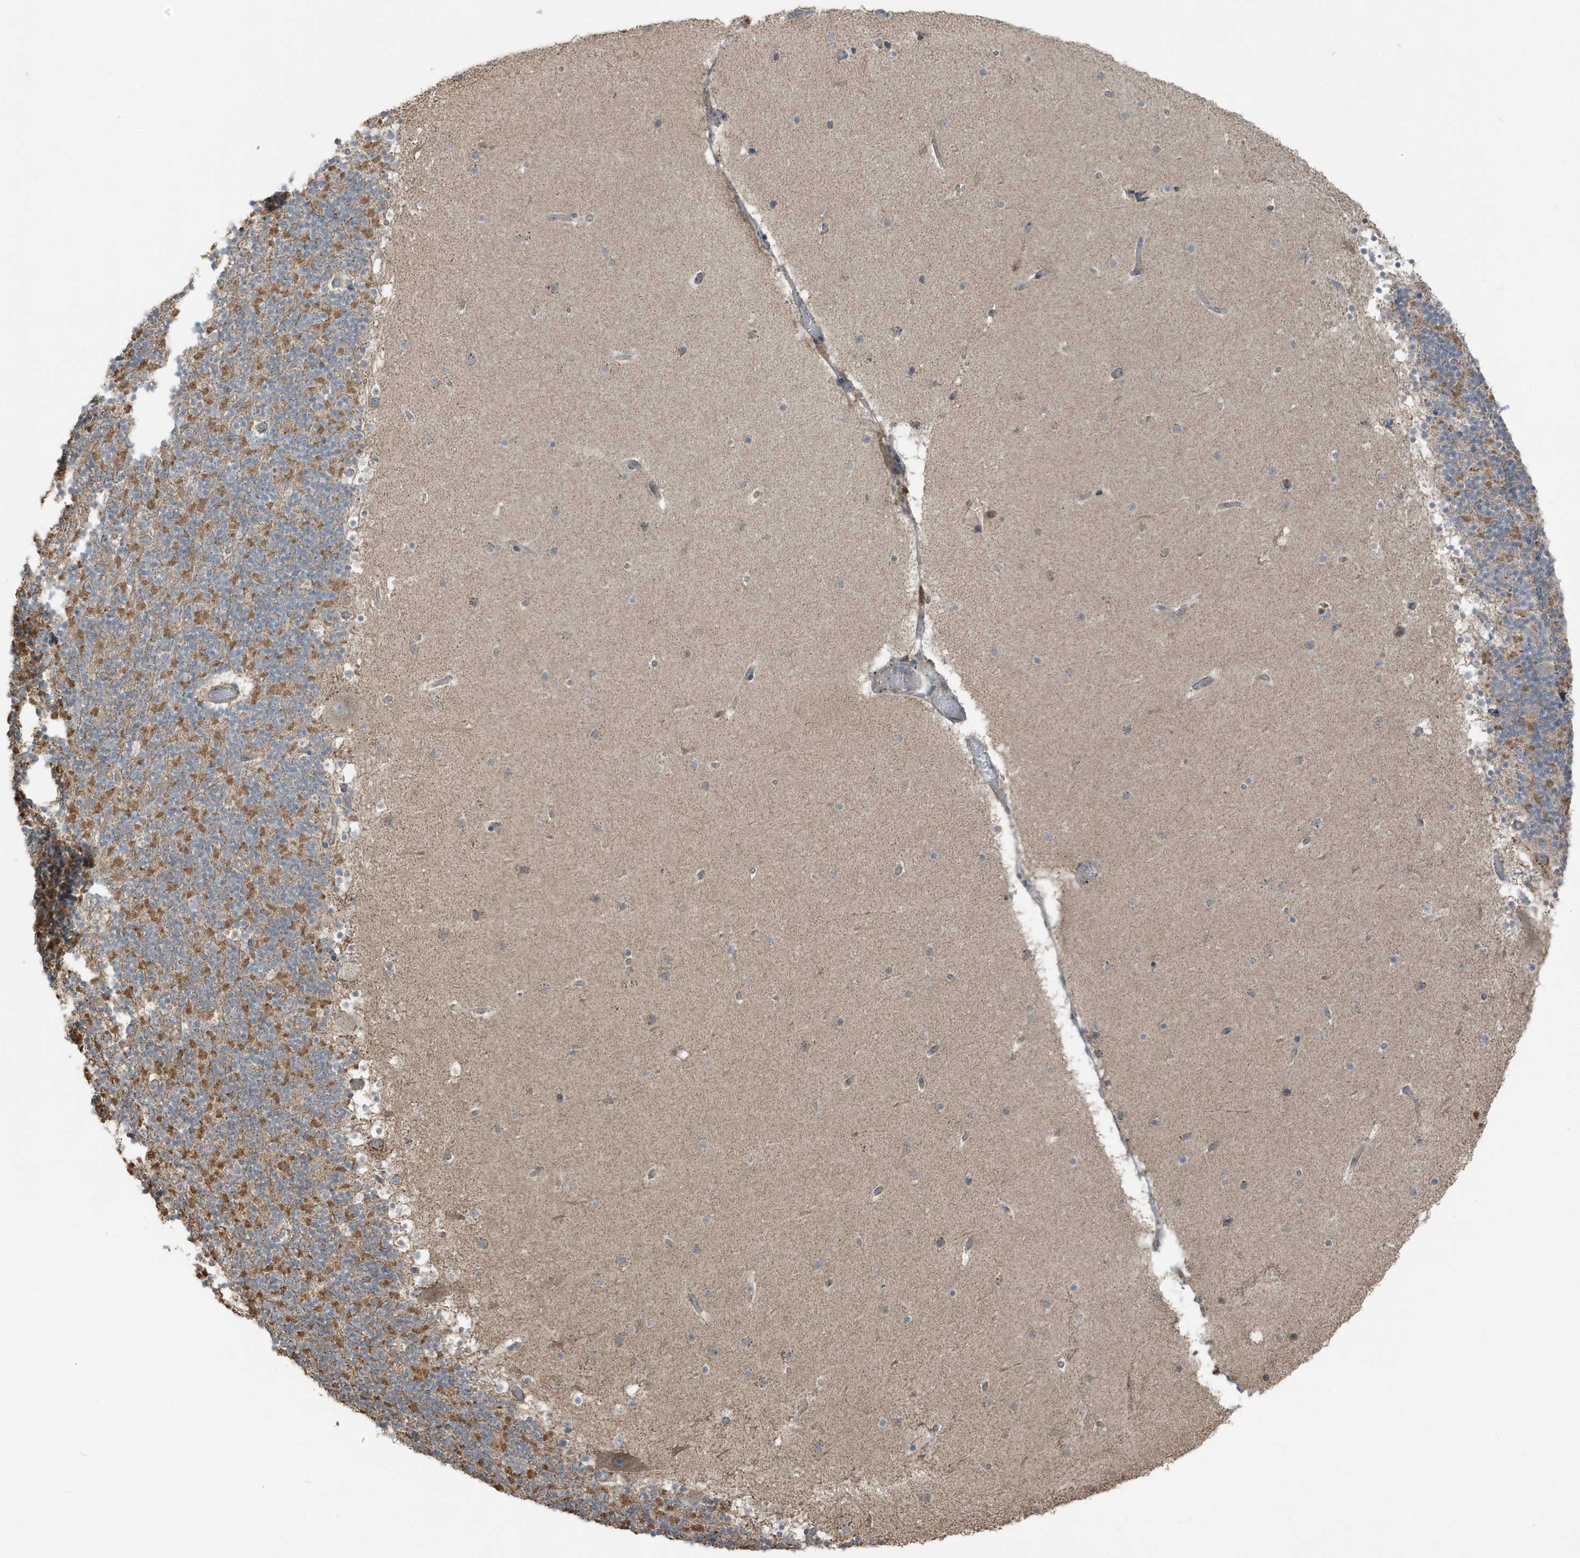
{"staining": {"intensity": "moderate", "quantity": ">75%", "location": "cytoplasmic/membranous"}, "tissue": "cerebellum", "cell_type": "Cells in granular layer", "image_type": "normal", "snomed": [{"axis": "morphology", "description": "Normal tissue, NOS"}, {"axis": "topography", "description": "Cerebellum"}], "caption": "Cells in granular layer display medium levels of moderate cytoplasmic/membranous staining in approximately >75% of cells in normal cerebellum.", "gene": "AZI2", "patient": {"sex": "male", "age": 57}}